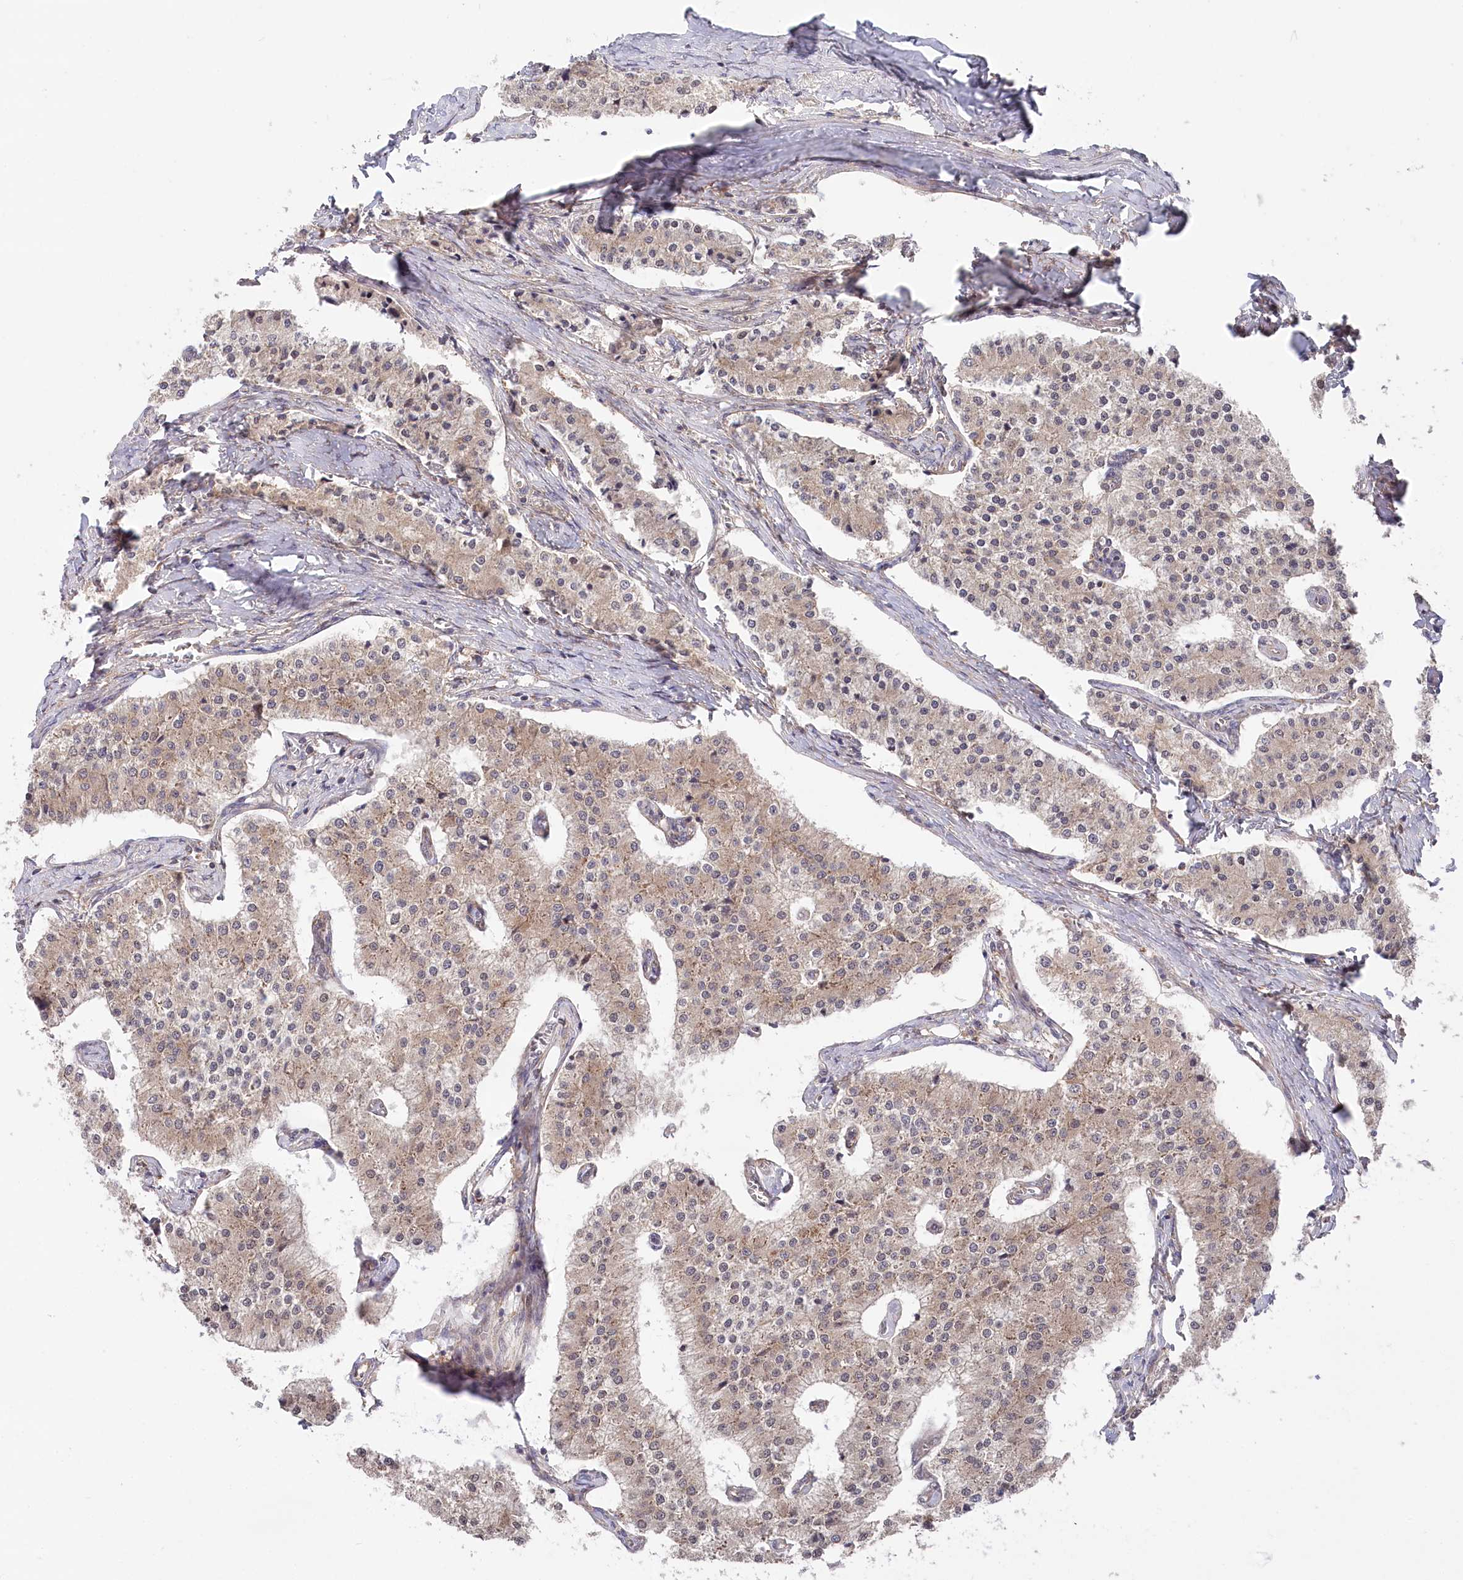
{"staining": {"intensity": "weak", "quantity": "<25%", "location": "cytoplasmic/membranous"}, "tissue": "carcinoid", "cell_type": "Tumor cells", "image_type": "cancer", "snomed": [{"axis": "morphology", "description": "Carcinoid, malignant, NOS"}, {"axis": "topography", "description": "Colon"}], "caption": "IHC histopathology image of carcinoid (malignant) stained for a protein (brown), which reveals no staining in tumor cells.", "gene": "PPP1R21", "patient": {"sex": "female", "age": 52}}